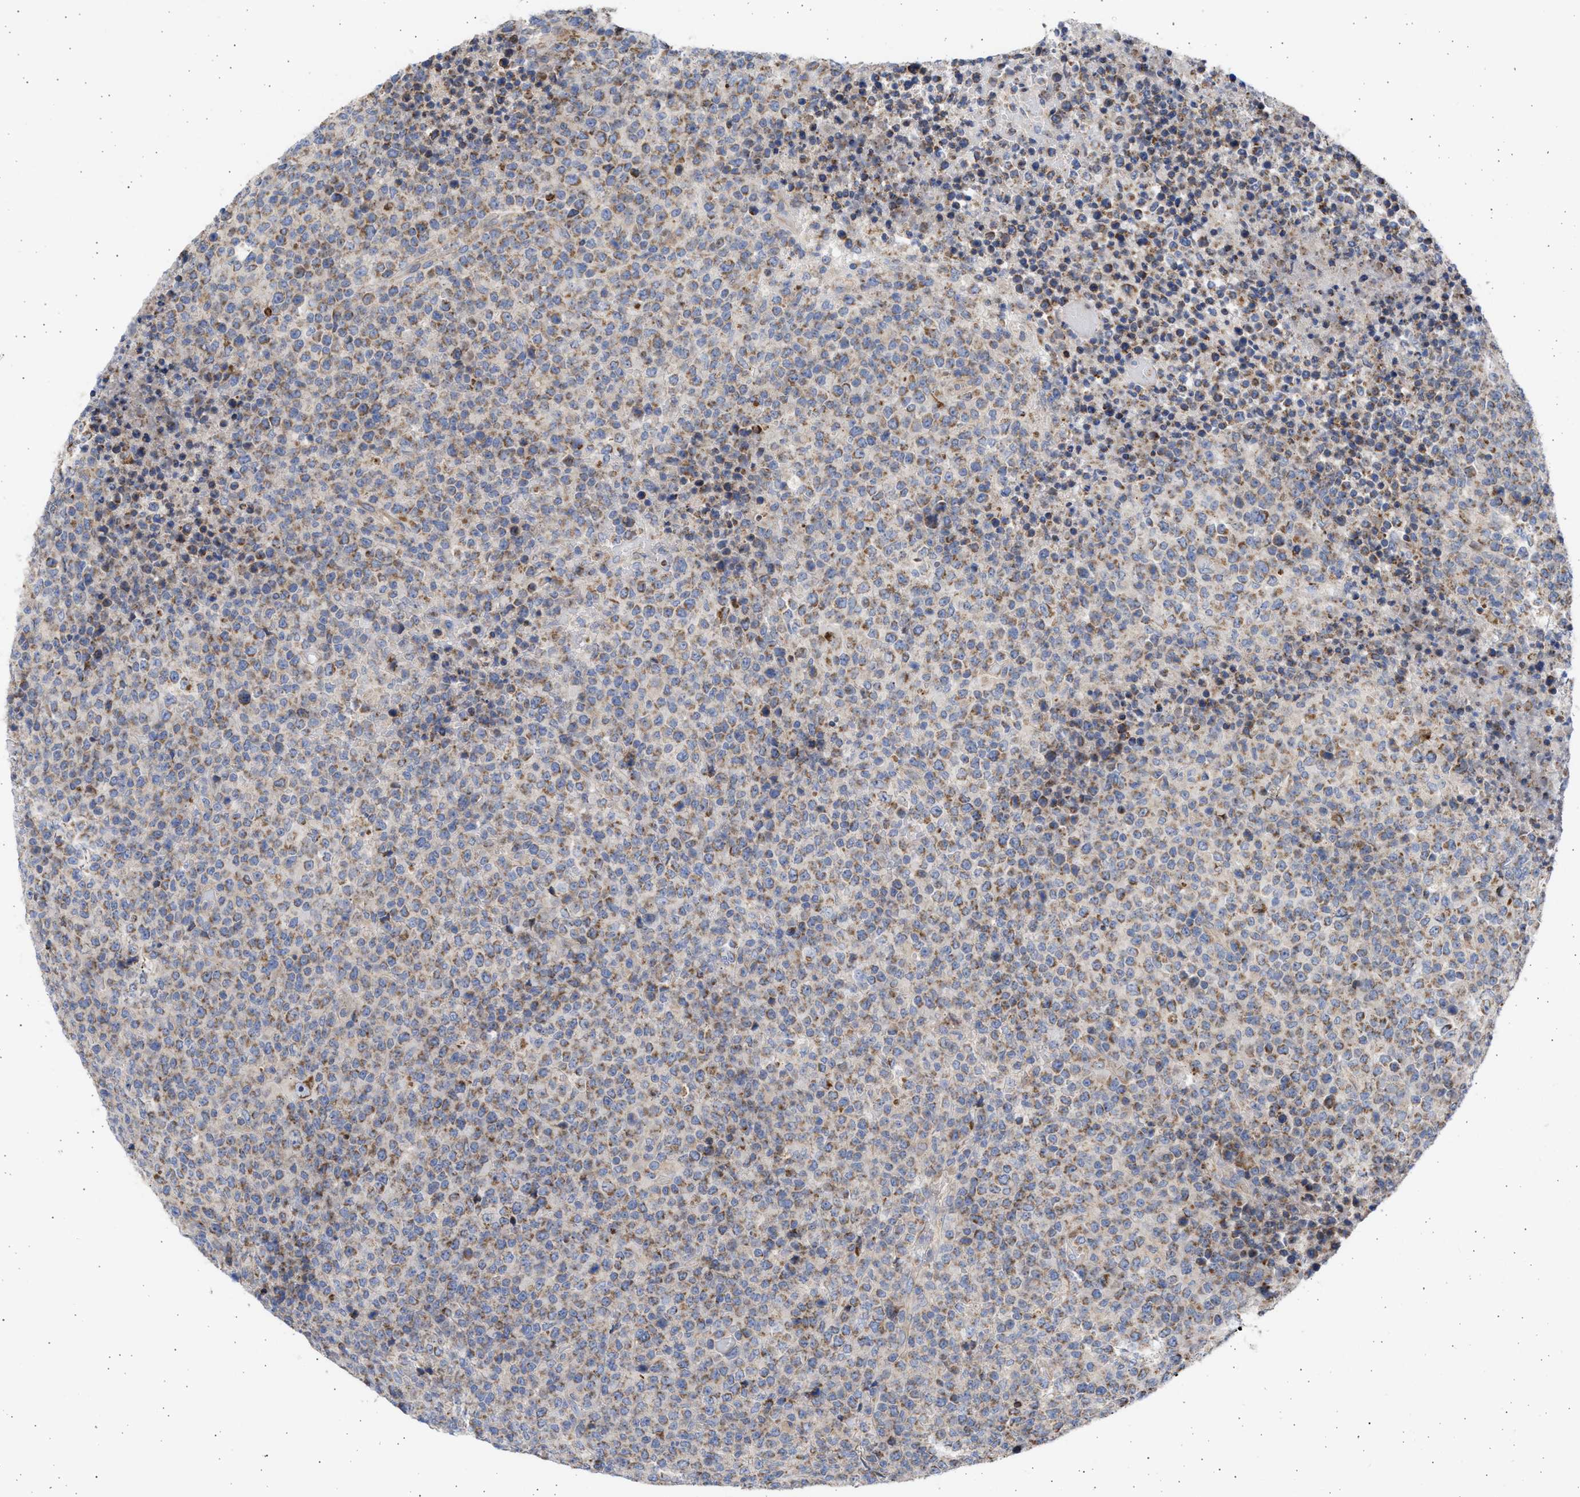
{"staining": {"intensity": "moderate", "quantity": "25%-75%", "location": "cytoplasmic/membranous"}, "tissue": "lymphoma", "cell_type": "Tumor cells", "image_type": "cancer", "snomed": [{"axis": "morphology", "description": "Malignant lymphoma, non-Hodgkin's type, High grade"}, {"axis": "topography", "description": "Lymph node"}], "caption": "Protein analysis of lymphoma tissue displays moderate cytoplasmic/membranous expression in approximately 25%-75% of tumor cells.", "gene": "TTC19", "patient": {"sex": "male", "age": 13}}